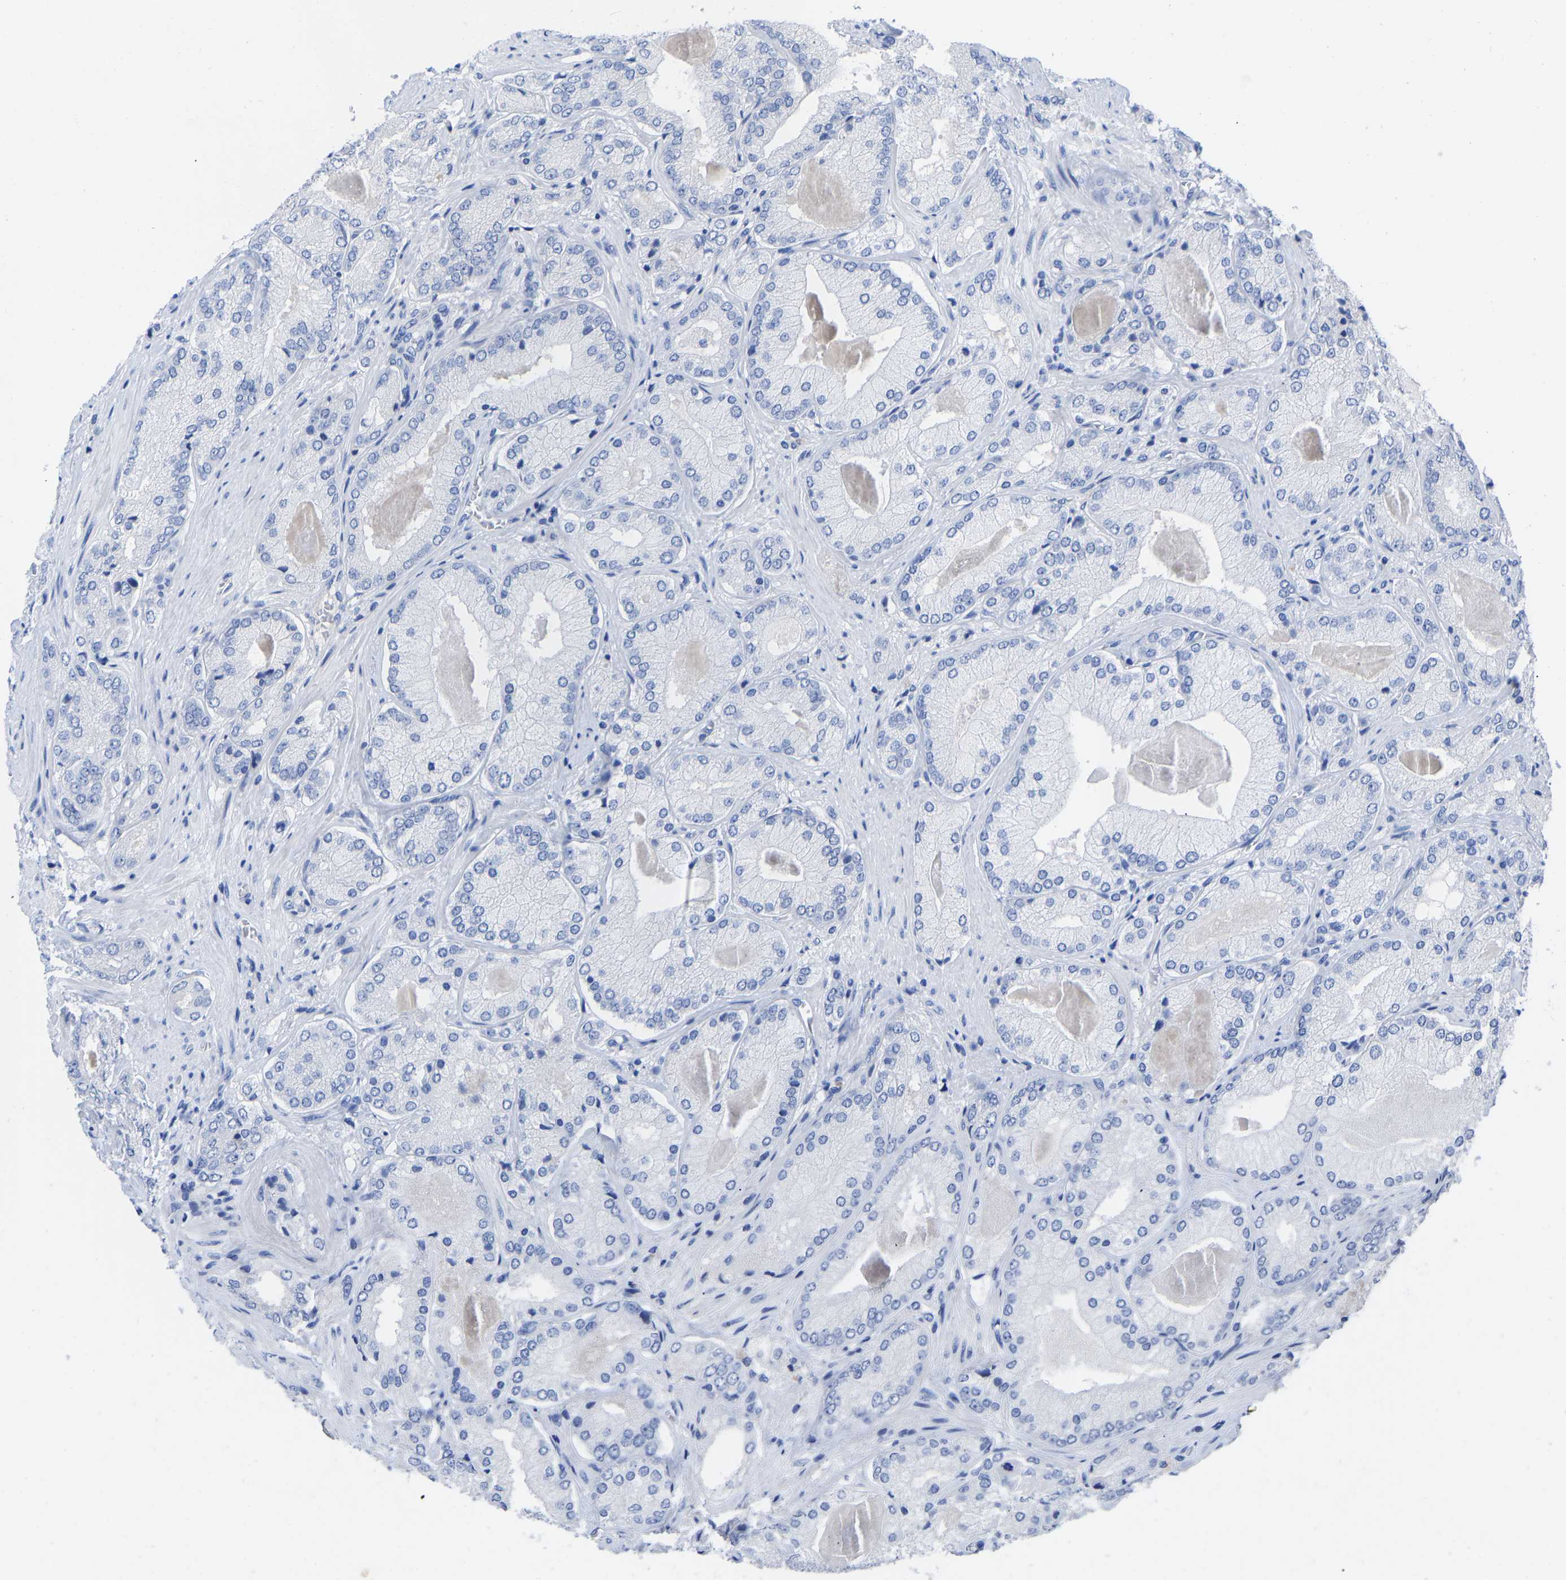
{"staining": {"intensity": "negative", "quantity": "none", "location": "none"}, "tissue": "prostate cancer", "cell_type": "Tumor cells", "image_type": "cancer", "snomed": [{"axis": "morphology", "description": "Adenocarcinoma, Low grade"}, {"axis": "topography", "description": "Prostate"}], "caption": "IHC image of neoplastic tissue: low-grade adenocarcinoma (prostate) stained with DAB exhibits no significant protein expression in tumor cells. (IHC, brightfield microscopy, high magnification).", "gene": "GPA33", "patient": {"sex": "male", "age": 65}}